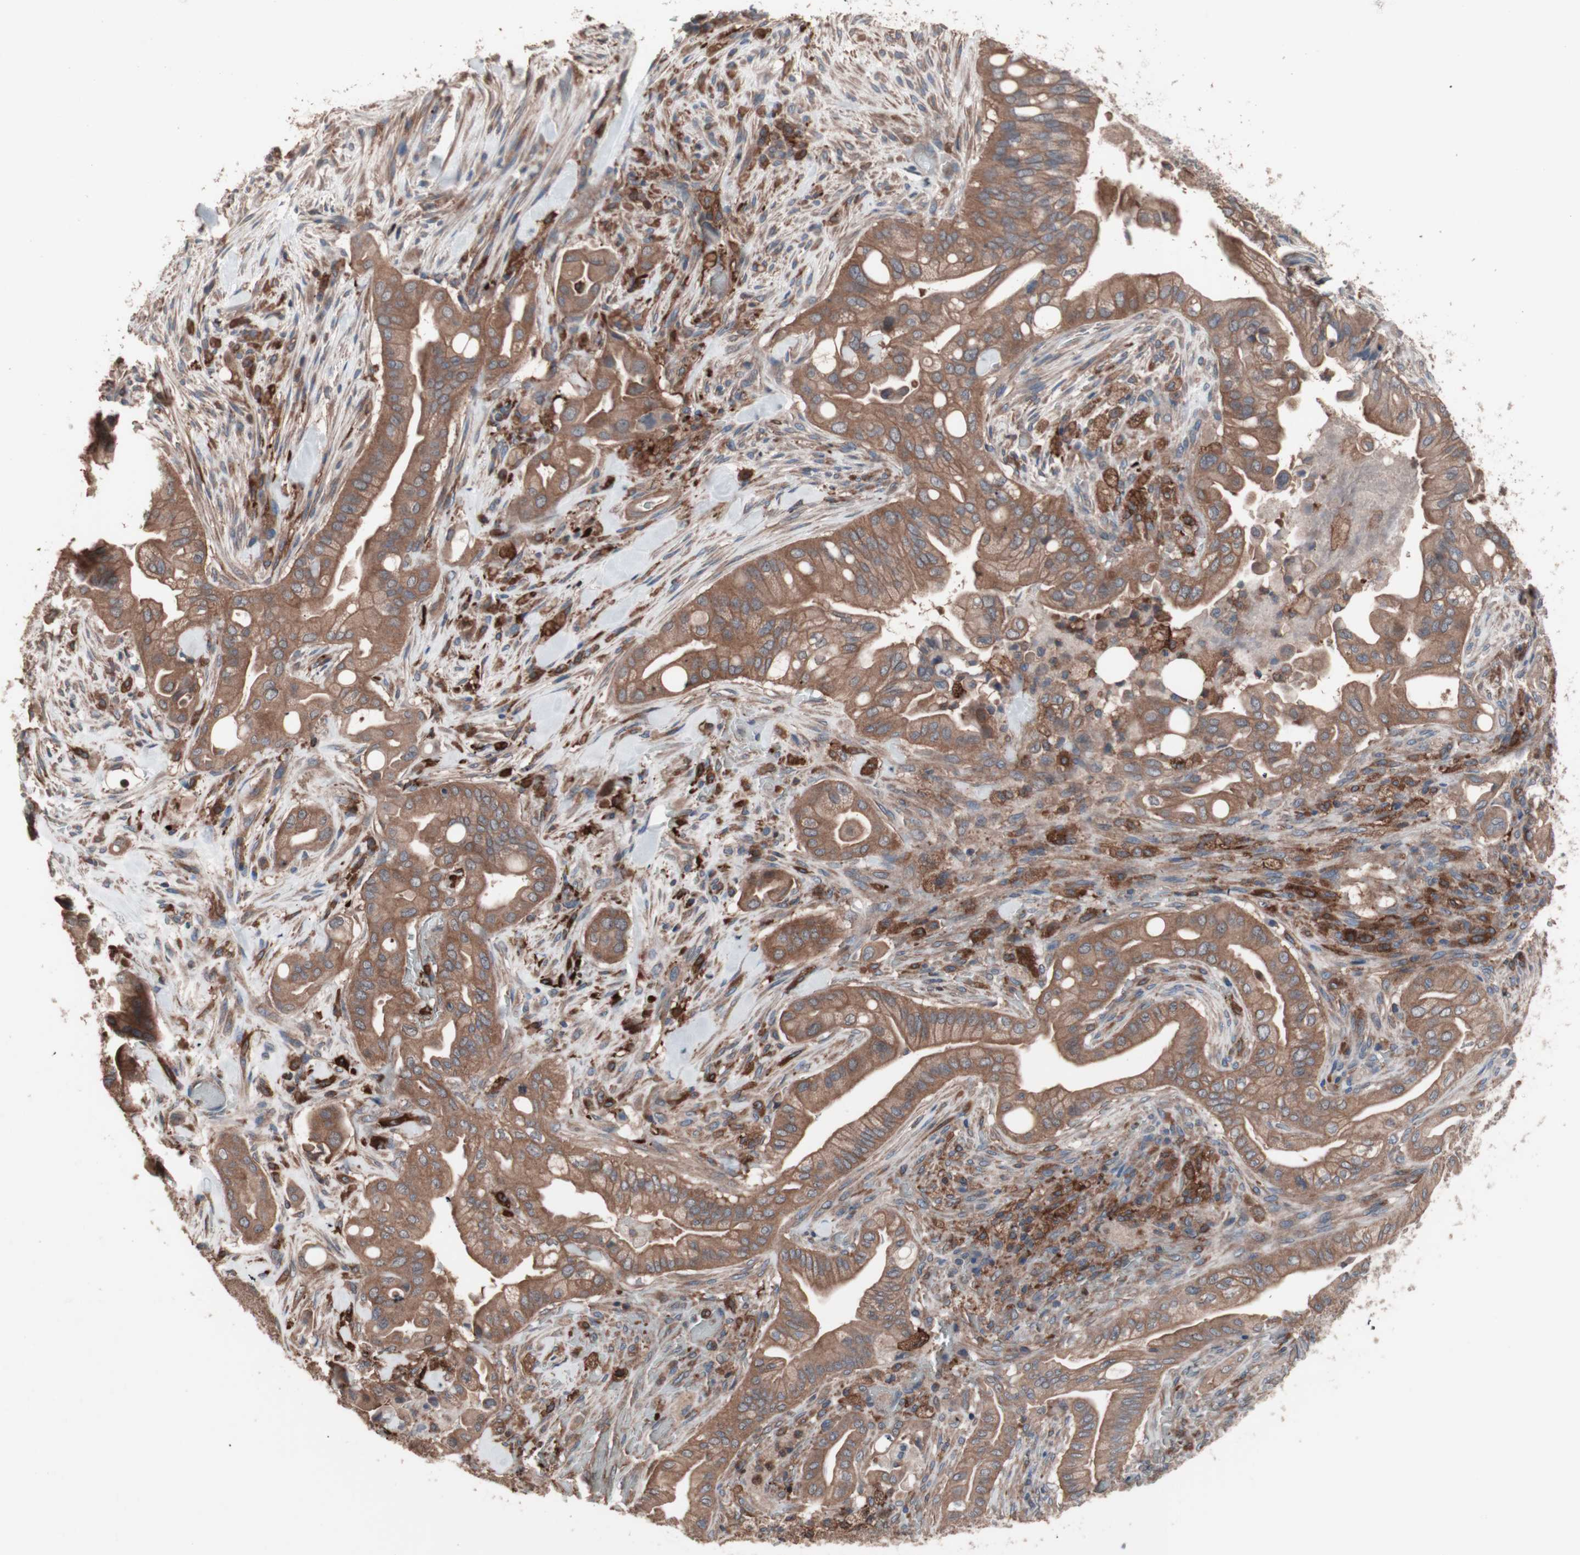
{"staining": {"intensity": "moderate", "quantity": ">75%", "location": "cytoplasmic/membranous"}, "tissue": "liver cancer", "cell_type": "Tumor cells", "image_type": "cancer", "snomed": [{"axis": "morphology", "description": "Cholangiocarcinoma"}, {"axis": "topography", "description": "Liver"}], "caption": "Immunohistochemistry micrograph of neoplastic tissue: human liver cancer stained using immunohistochemistry (IHC) exhibits medium levels of moderate protein expression localized specifically in the cytoplasmic/membranous of tumor cells, appearing as a cytoplasmic/membranous brown color.", "gene": "ATG7", "patient": {"sex": "female", "age": 68}}